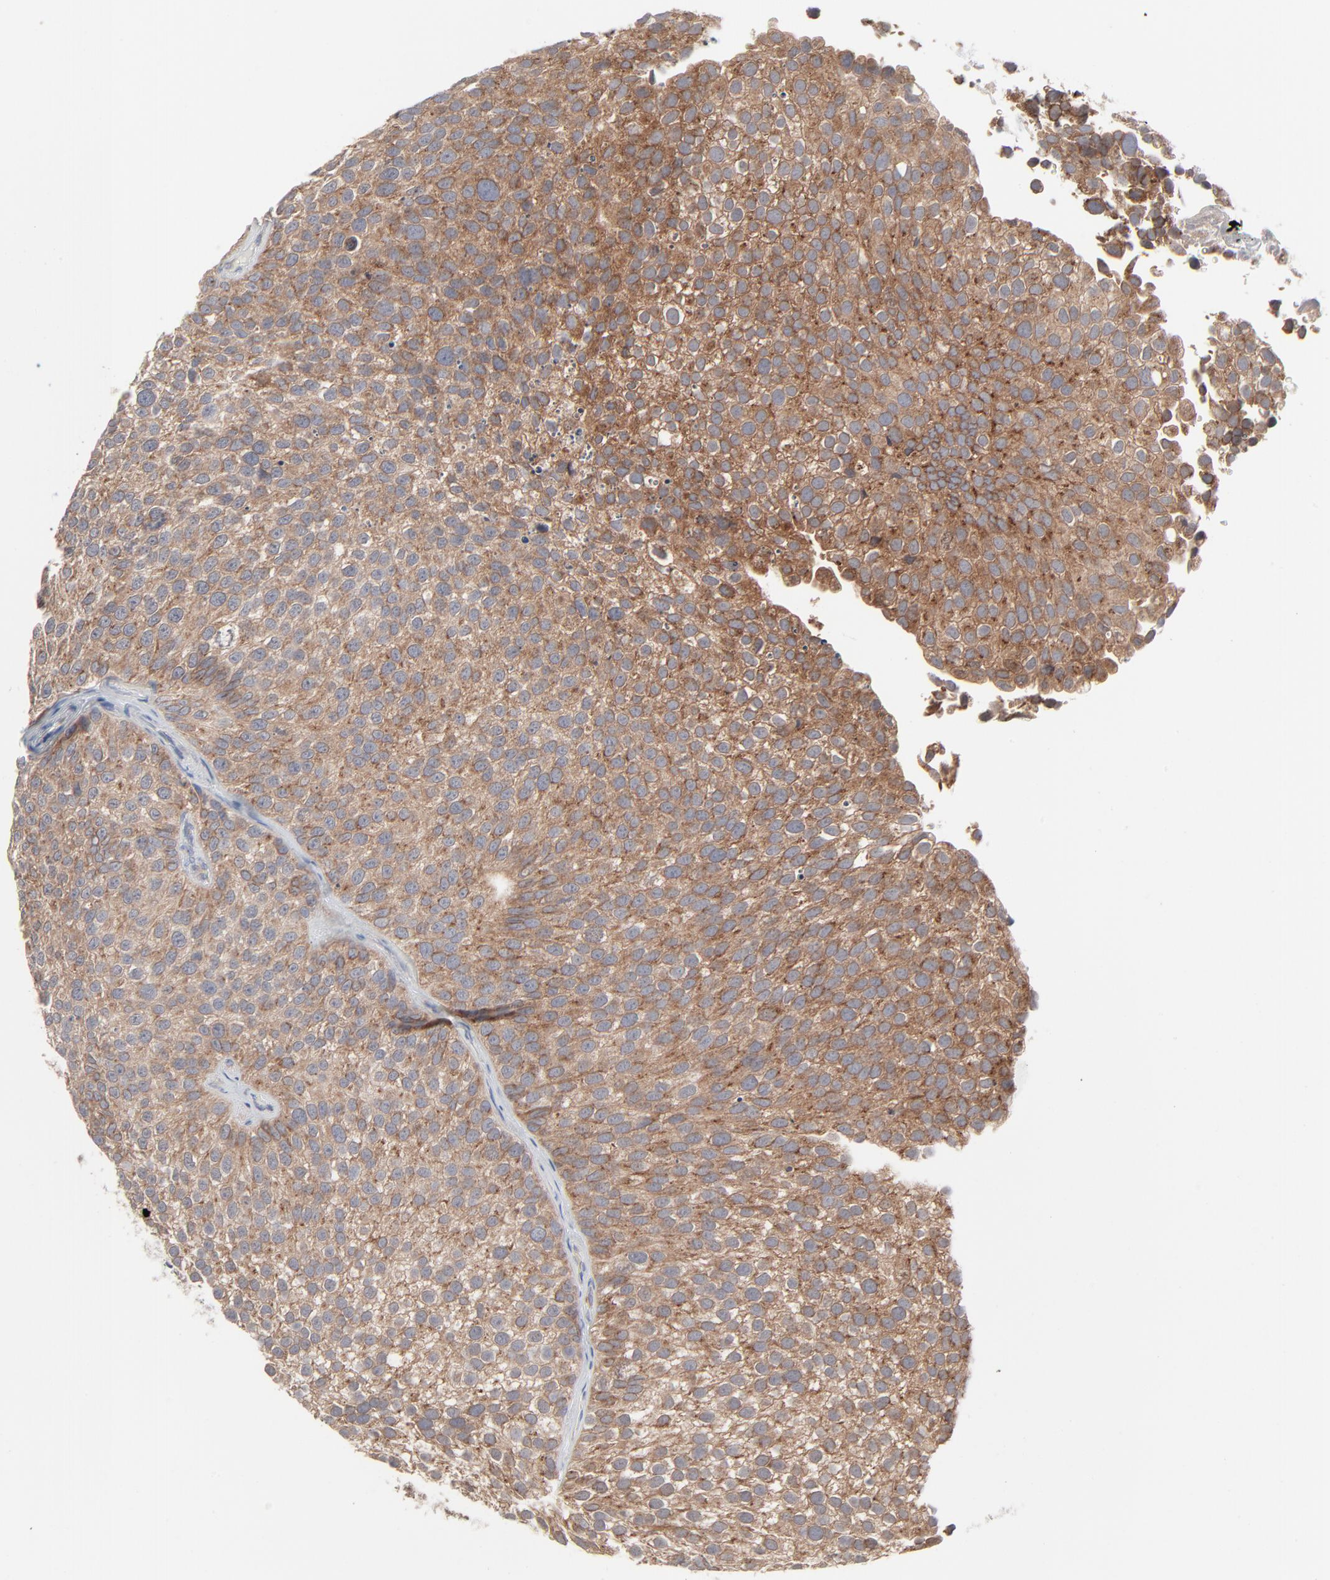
{"staining": {"intensity": "moderate", "quantity": ">75%", "location": "cytoplasmic/membranous"}, "tissue": "urothelial cancer", "cell_type": "Tumor cells", "image_type": "cancer", "snomed": [{"axis": "morphology", "description": "Urothelial carcinoma, High grade"}, {"axis": "topography", "description": "Urinary bladder"}], "caption": "IHC of human urothelial carcinoma (high-grade) displays medium levels of moderate cytoplasmic/membranous positivity in approximately >75% of tumor cells.", "gene": "KDSR", "patient": {"sex": "male", "age": 72}}